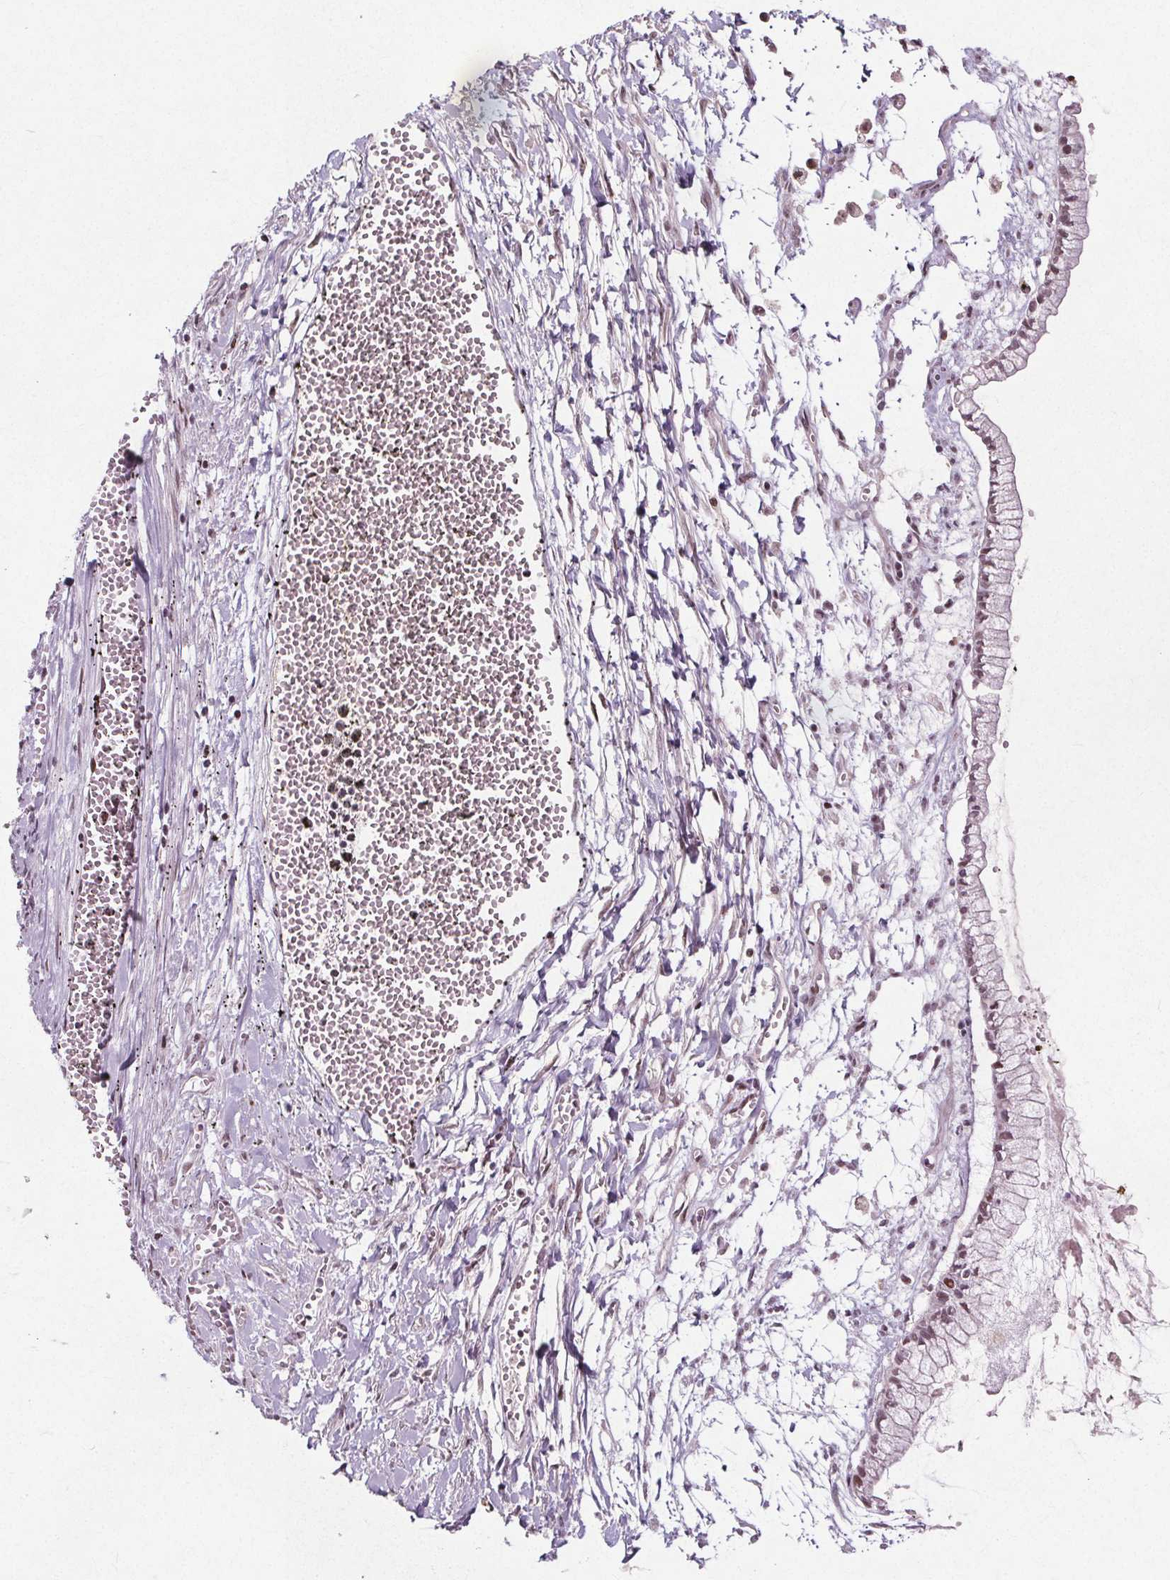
{"staining": {"intensity": "moderate", "quantity": ">75%", "location": "nuclear"}, "tissue": "ovarian cancer", "cell_type": "Tumor cells", "image_type": "cancer", "snomed": [{"axis": "morphology", "description": "Cystadenocarcinoma, mucinous, NOS"}, {"axis": "topography", "description": "Ovary"}], "caption": "Immunohistochemical staining of ovarian cancer shows medium levels of moderate nuclear protein expression in about >75% of tumor cells.", "gene": "TAF6L", "patient": {"sex": "female", "age": 67}}